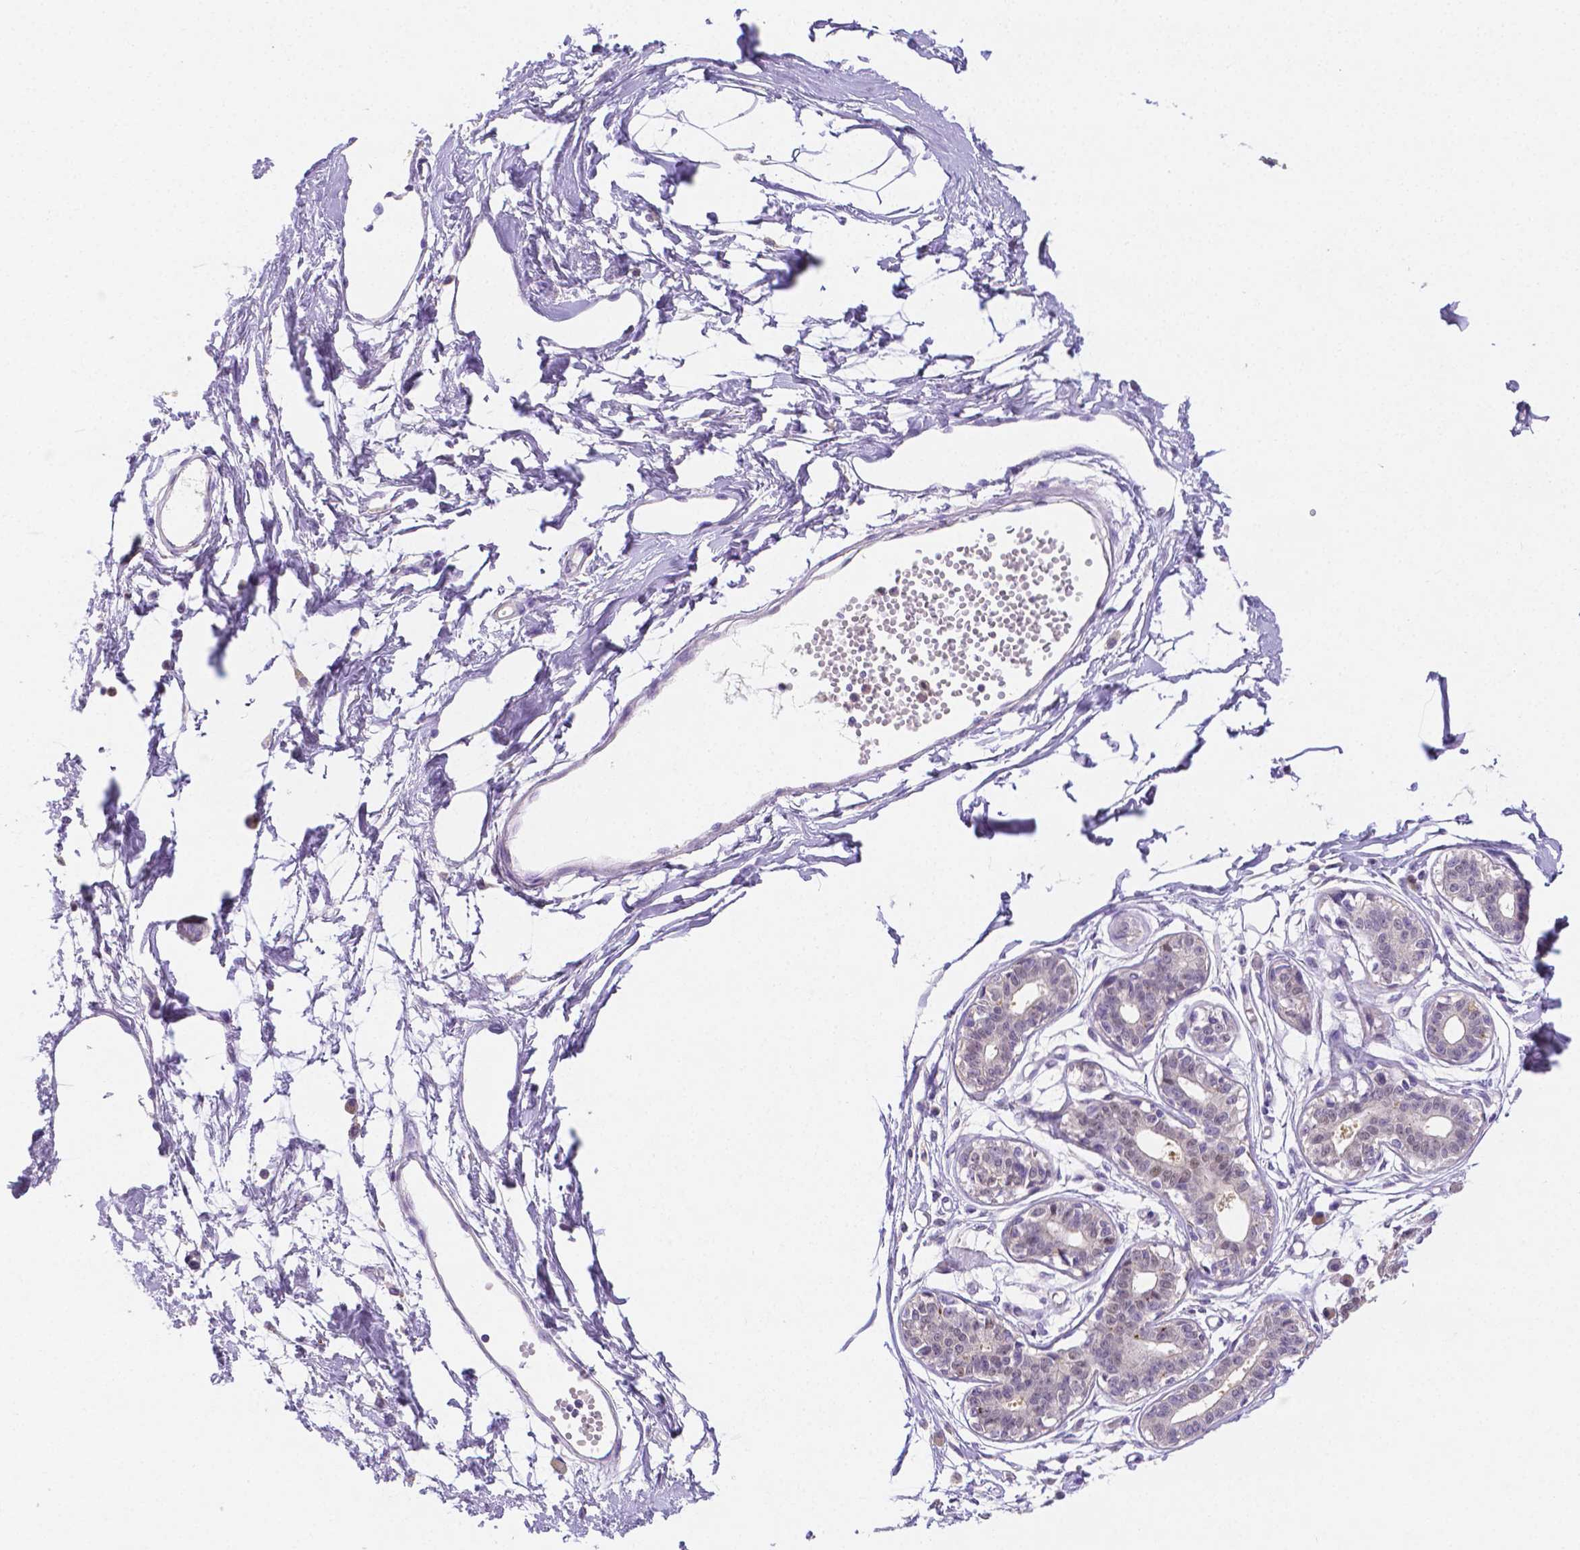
{"staining": {"intensity": "negative", "quantity": "none", "location": "none"}, "tissue": "breast", "cell_type": "Adipocytes", "image_type": "normal", "snomed": [{"axis": "morphology", "description": "Normal tissue, NOS"}, {"axis": "topography", "description": "Breast"}], "caption": "Immunohistochemistry photomicrograph of benign breast: breast stained with DAB demonstrates no significant protein expression in adipocytes. Nuclei are stained in blue.", "gene": "NXPH2", "patient": {"sex": "female", "age": 45}}